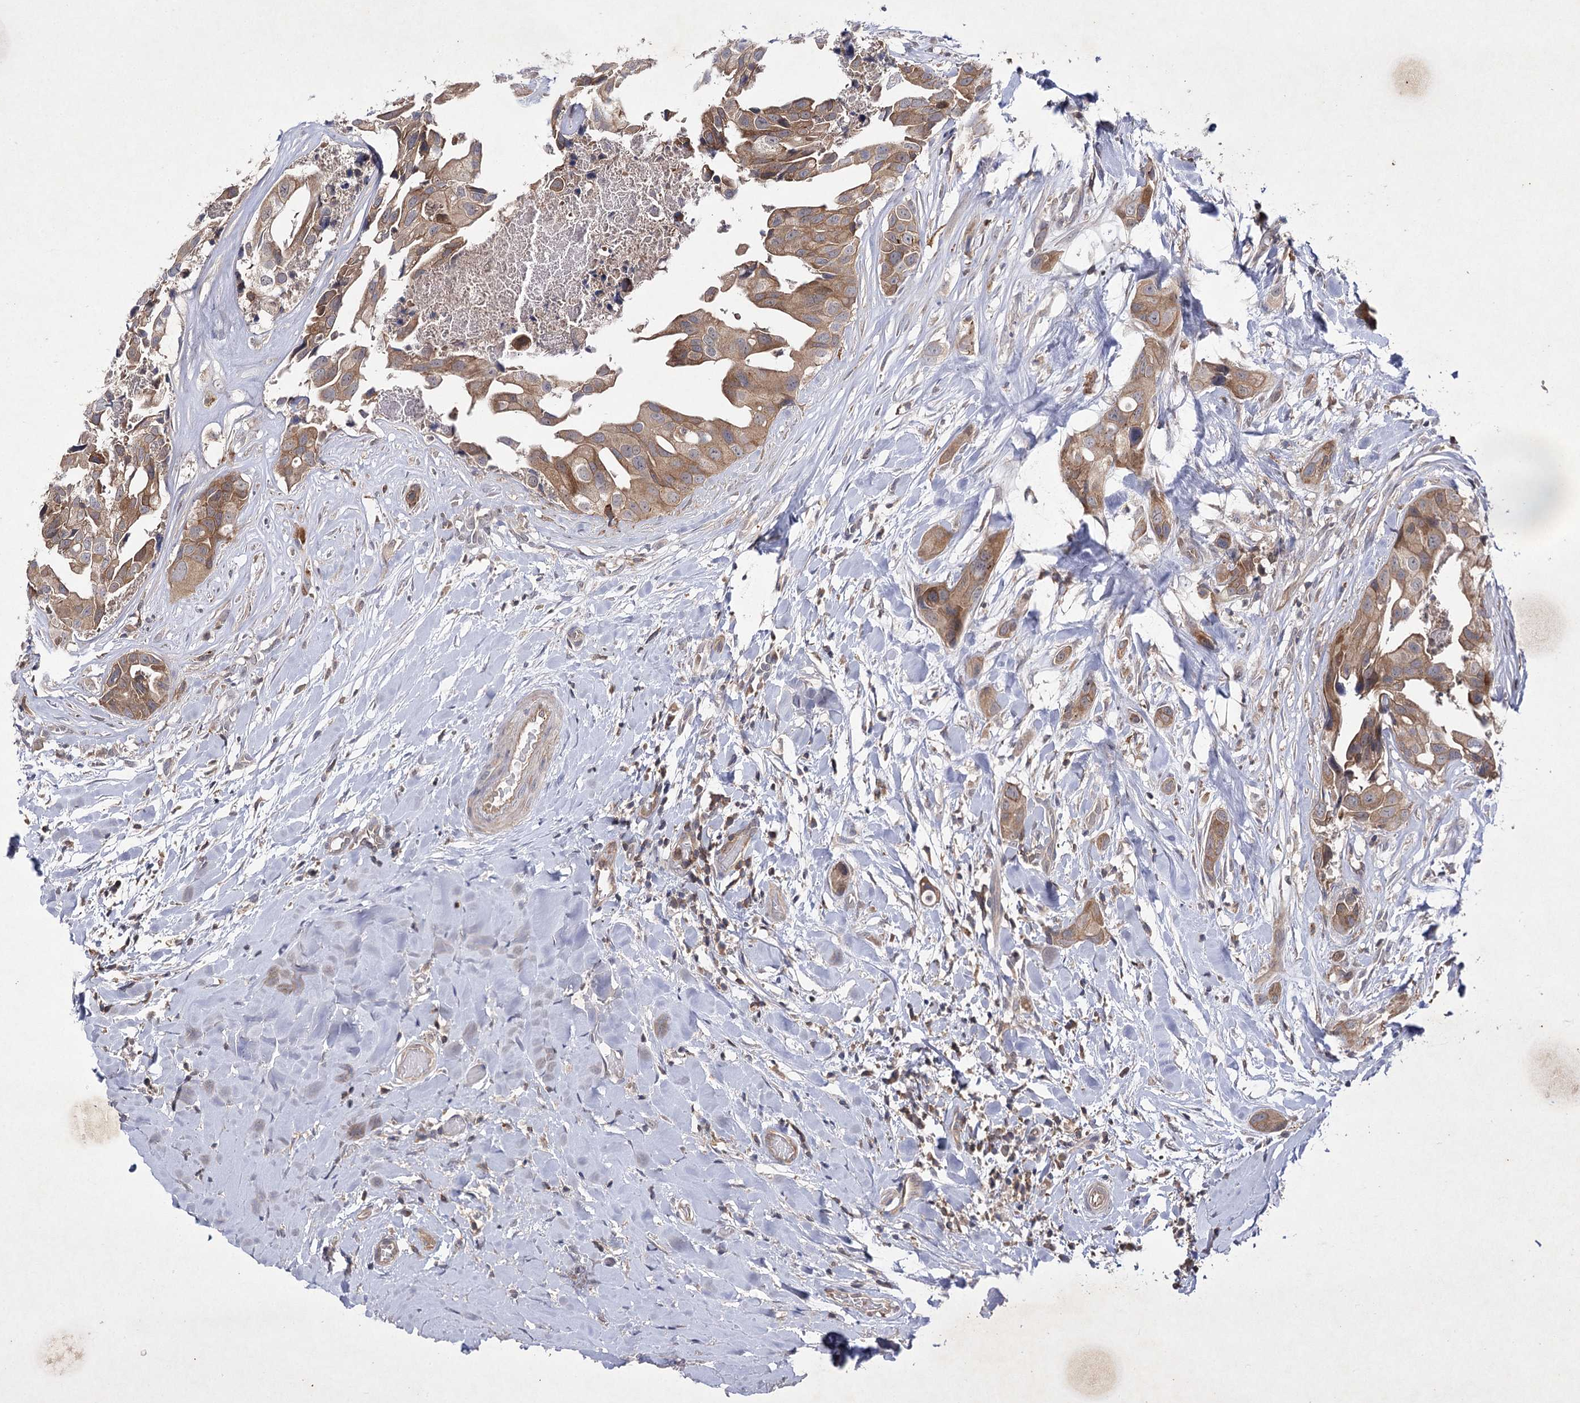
{"staining": {"intensity": "moderate", "quantity": ">75%", "location": "cytoplasmic/membranous"}, "tissue": "head and neck cancer", "cell_type": "Tumor cells", "image_type": "cancer", "snomed": [{"axis": "morphology", "description": "Adenocarcinoma, NOS"}, {"axis": "morphology", "description": "Adenocarcinoma, metastatic, NOS"}, {"axis": "topography", "description": "Head-Neck"}], "caption": "Immunohistochemical staining of adenocarcinoma (head and neck) reveals medium levels of moderate cytoplasmic/membranous expression in approximately >75% of tumor cells.", "gene": "BCR", "patient": {"sex": "male", "age": 75}}